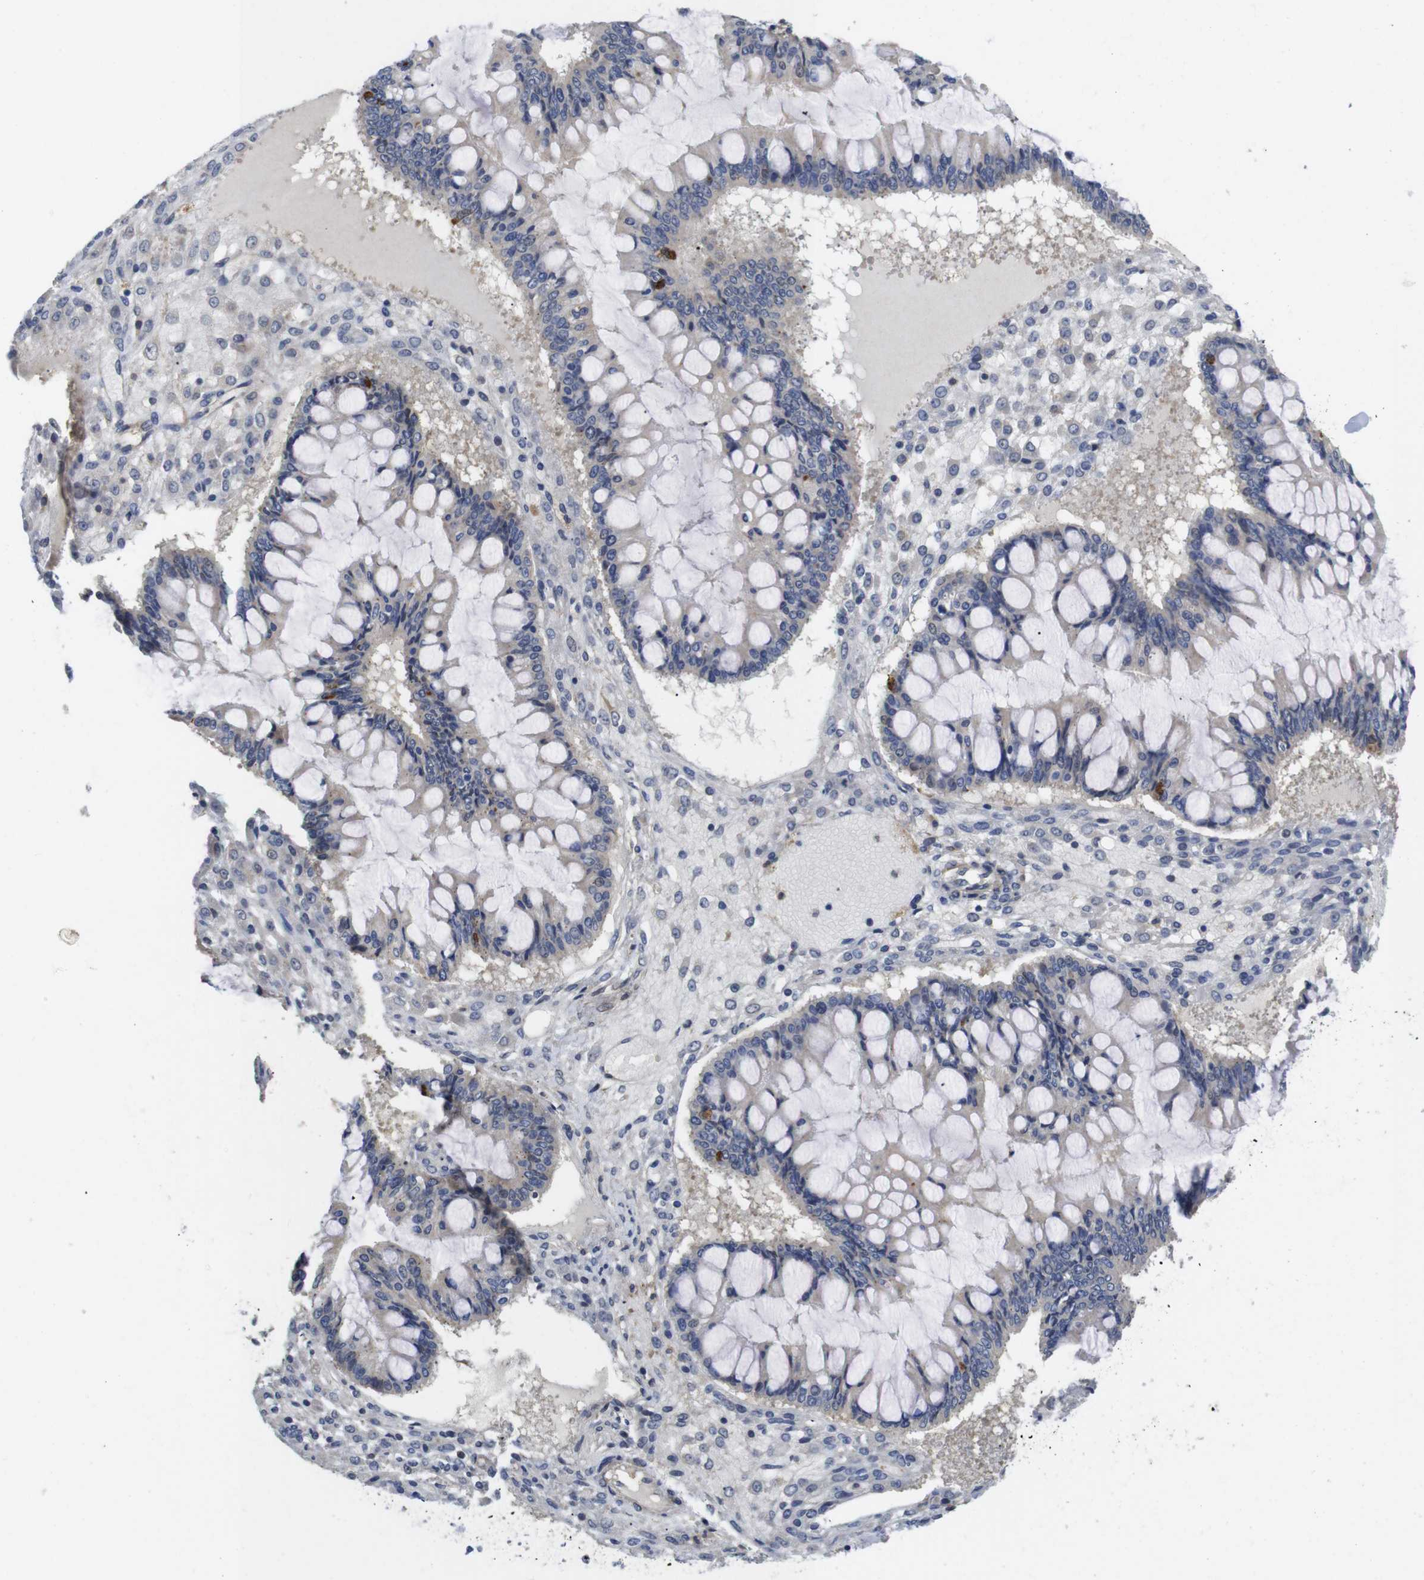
{"staining": {"intensity": "negative", "quantity": "none", "location": "none"}, "tissue": "ovarian cancer", "cell_type": "Tumor cells", "image_type": "cancer", "snomed": [{"axis": "morphology", "description": "Cystadenocarcinoma, mucinous, NOS"}, {"axis": "topography", "description": "Ovary"}], "caption": "A micrograph of human ovarian cancer (mucinous cystadenocarcinoma) is negative for staining in tumor cells.", "gene": "FNTA", "patient": {"sex": "female", "age": 73}}